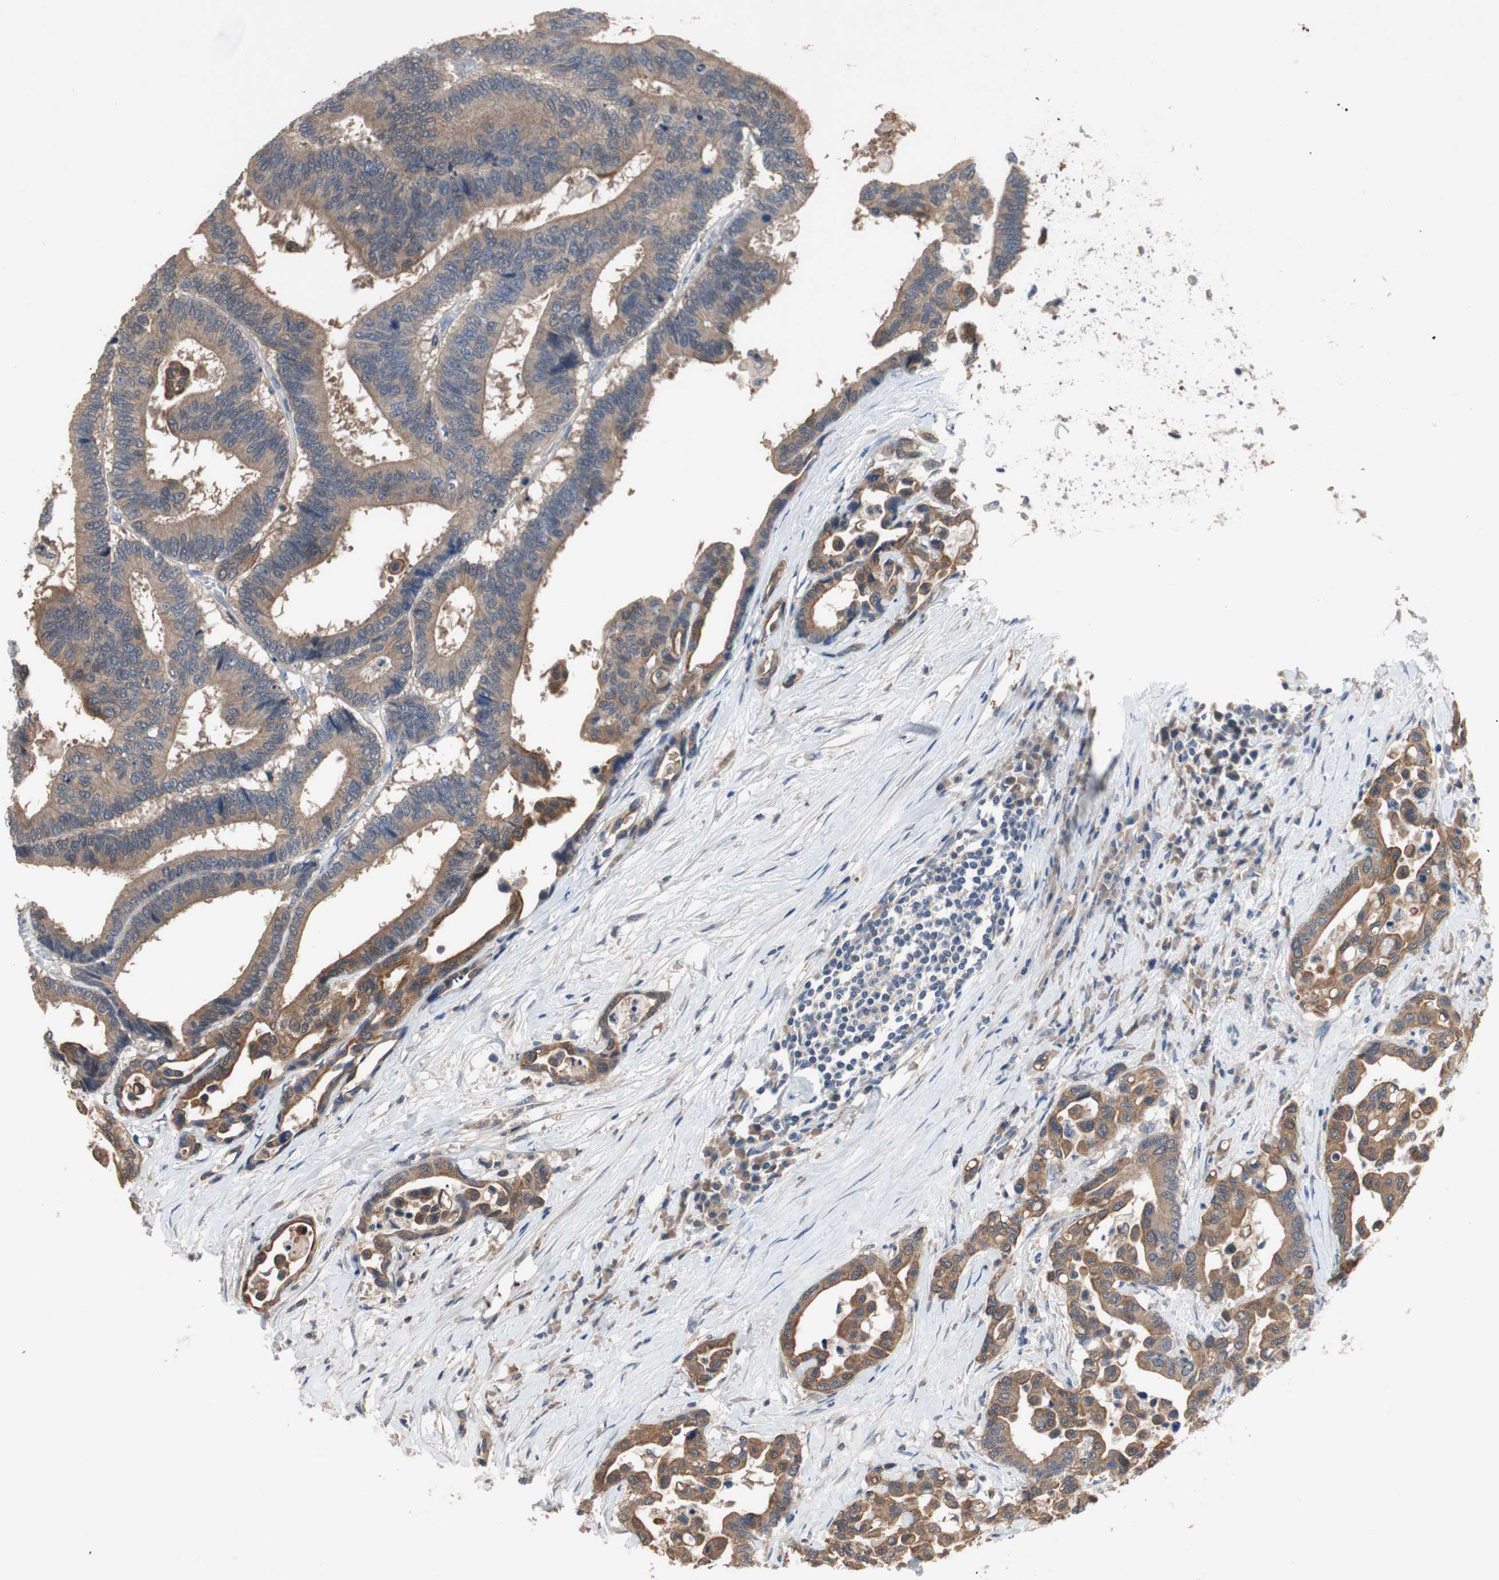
{"staining": {"intensity": "moderate", "quantity": ">75%", "location": "cytoplasmic/membranous"}, "tissue": "colorectal cancer", "cell_type": "Tumor cells", "image_type": "cancer", "snomed": [{"axis": "morphology", "description": "Normal tissue, NOS"}, {"axis": "morphology", "description": "Adenocarcinoma, NOS"}, {"axis": "topography", "description": "Colon"}], "caption": "Protein staining of colorectal adenocarcinoma tissue exhibits moderate cytoplasmic/membranous expression in about >75% of tumor cells.", "gene": "ADAP1", "patient": {"sex": "male", "age": 82}}